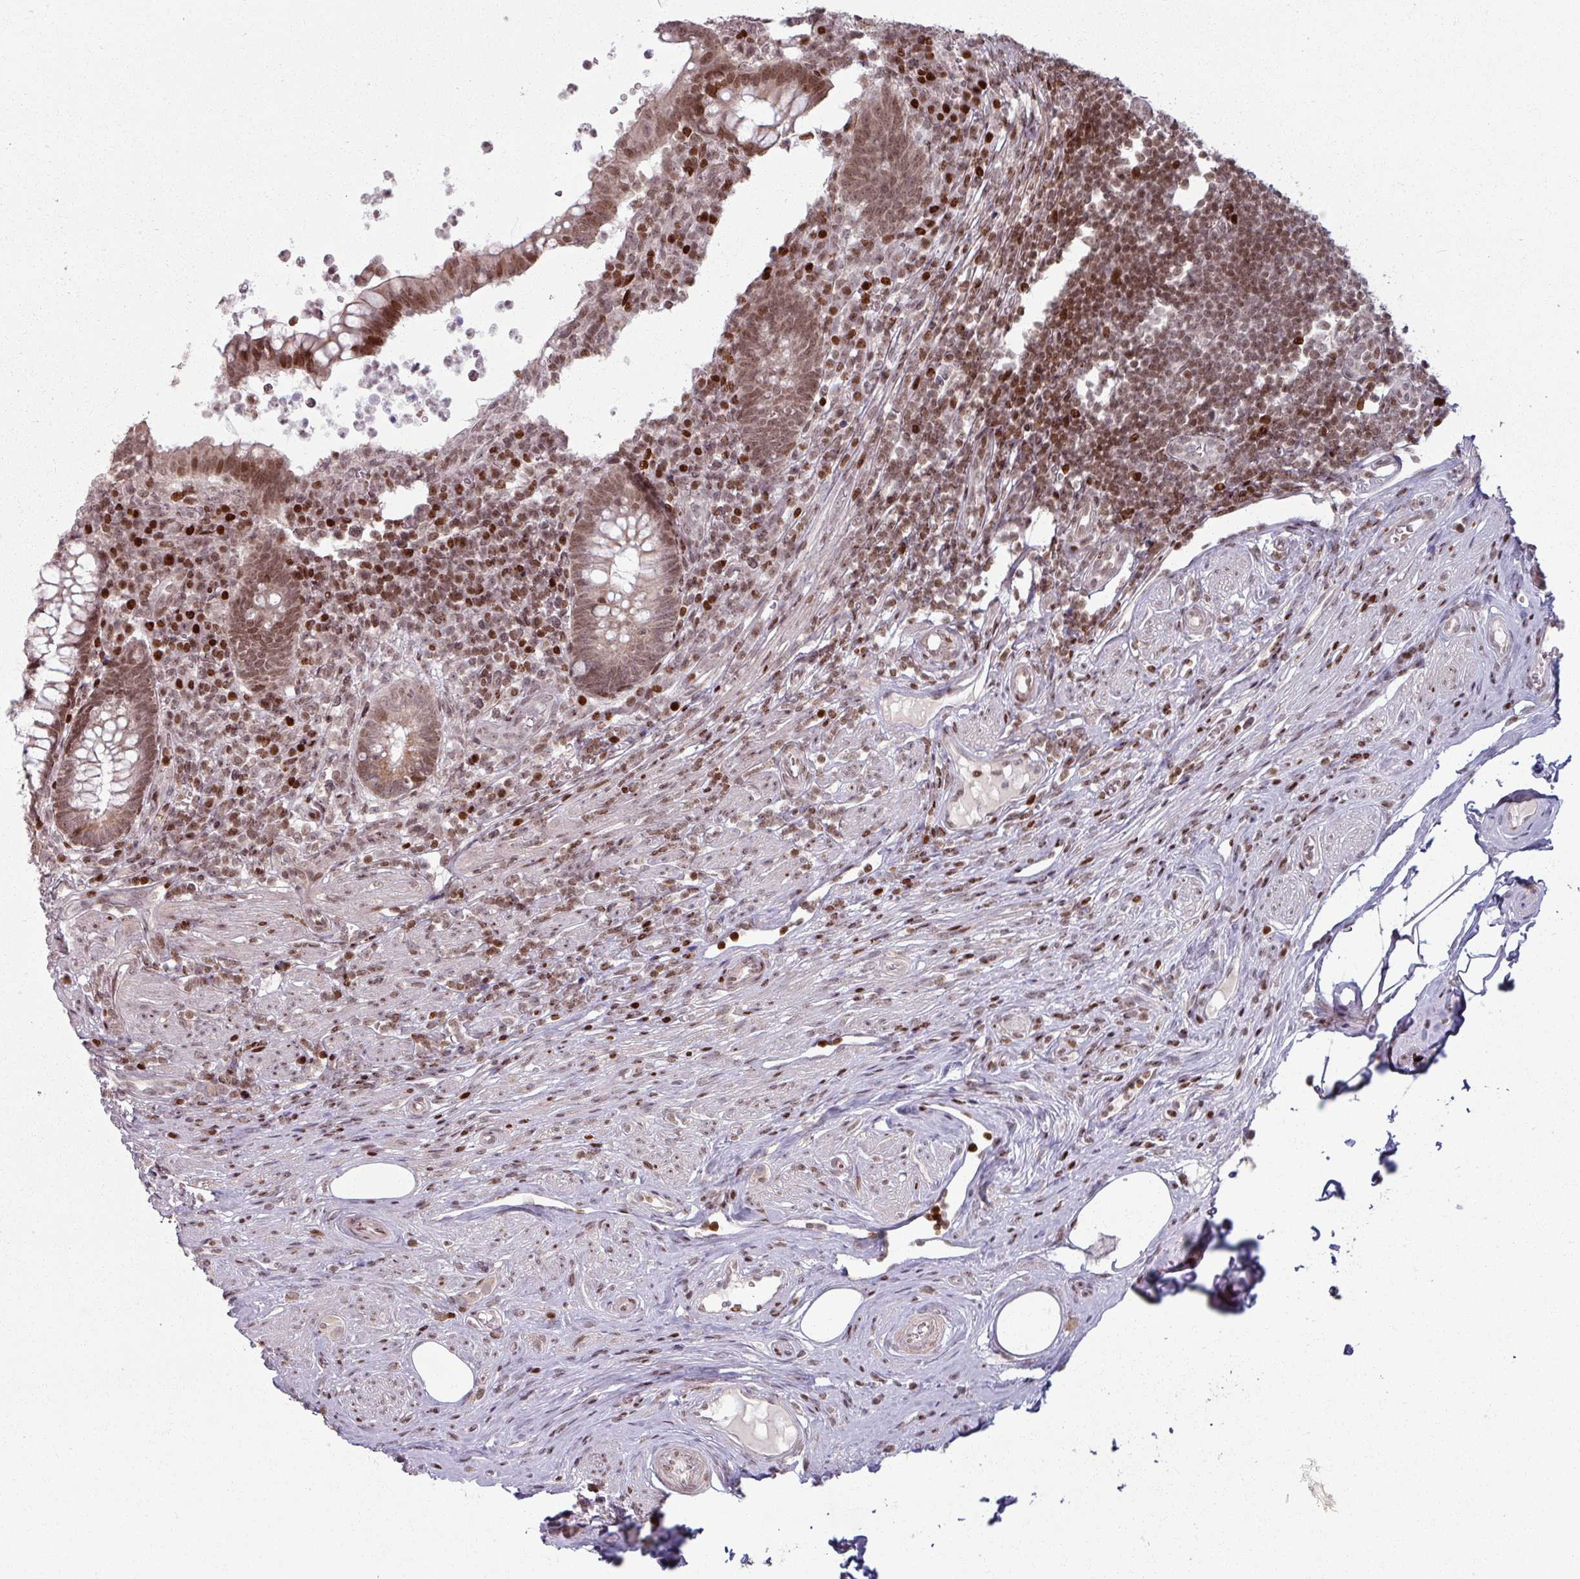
{"staining": {"intensity": "moderate", "quantity": ">75%", "location": "cytoplasmic/membranous,nuclear"}, "tissue": "appendix", "cell_type": "Glandular cells", "image_type": "normal", "snomed": [{"axis": "morphology", "description": "Normal tissue, NOS"}, {"axis": "topography", "description": "Appendix"}], "caption": "There is medium levels of moderate cytoplasmic/membranous,nuclear positivity in glandular cells of benign appendix, as demonstrated by immunohistochemical staining (brown color).", "gene": "NCOR1", "patient": {"sex": "female", "age": 56}}